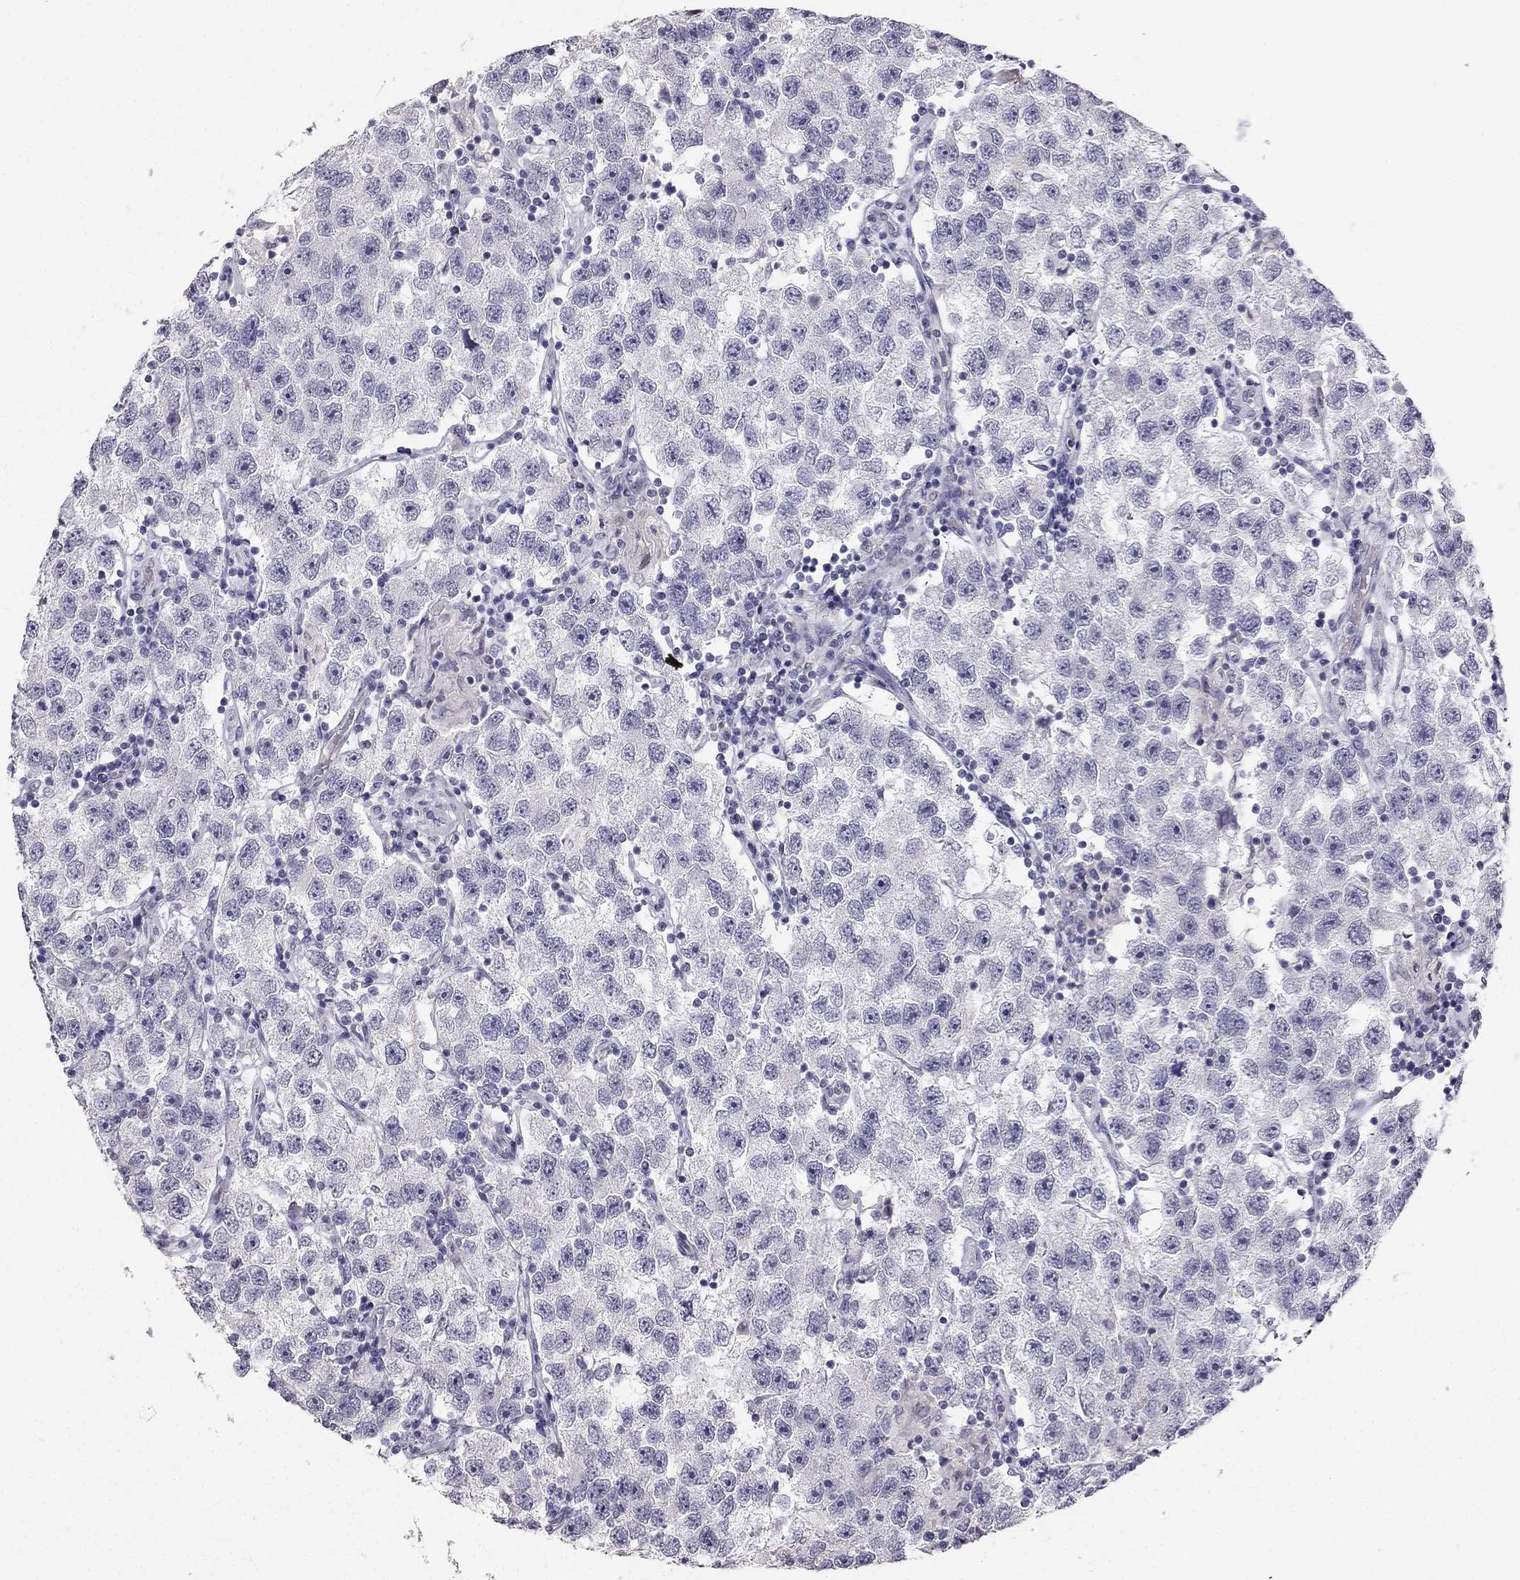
{"staining": {"intensity": "negative", "quantity": "none", "location": "none"}, "tissue": "testis cancer", "cell_type": "Tumor cells", "image_type": "cancer", "snomed": [{"axis": "morphology", "description": "Seminoma, NOS"}, {"axis": "topography", "description": "Testis"}], "caption": "This is a photomicrograph of immunohistochemistry (IHC) staining of testis cancer, which shows no expression in tumor cells.", "gene": "CALB2", "patient": {"sex": "male", "age": 26}}